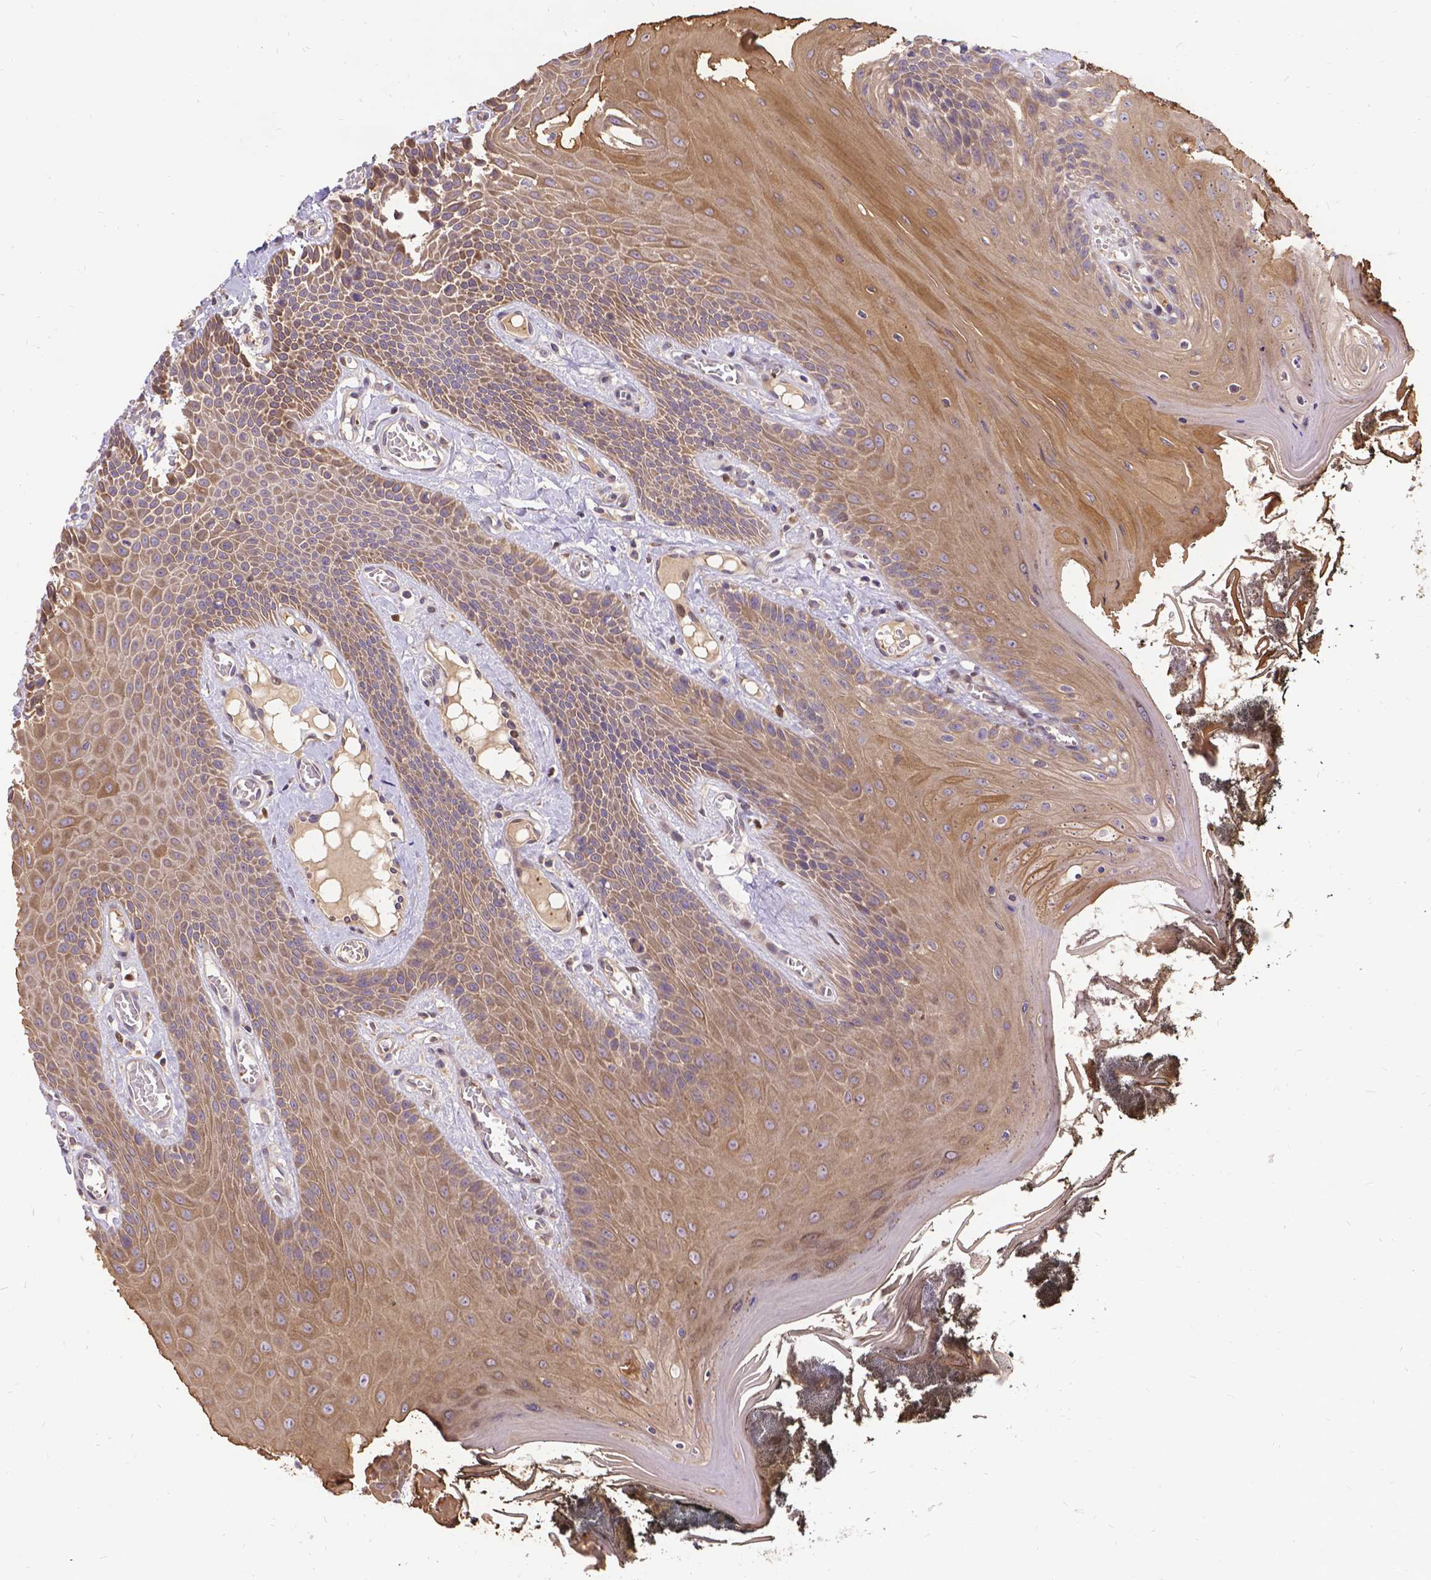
{"staining": {"intensity": "weak", "quantity": ">75%", "location": "cytoplasmic/membranous"}, "tissue": "oral mucosa", "cell_type": "Squamous epithelial cells", "image_type": "normal", "snomed": [{"axis": "morphology", "description": "Normal tissue, NOS"}, {"axis": "topography", "description": "Oral tissue"}], "caption": "Immunohistochemical staining of unremarkable oral mucosa shows >75% levels of weak cytoplasmic/membranous protein staining in about >75% of squamous epithelial cells. Nuclei are stained in blue.", "gene": "DENND6A", "patient": {"sex": "male", "age": 9}}